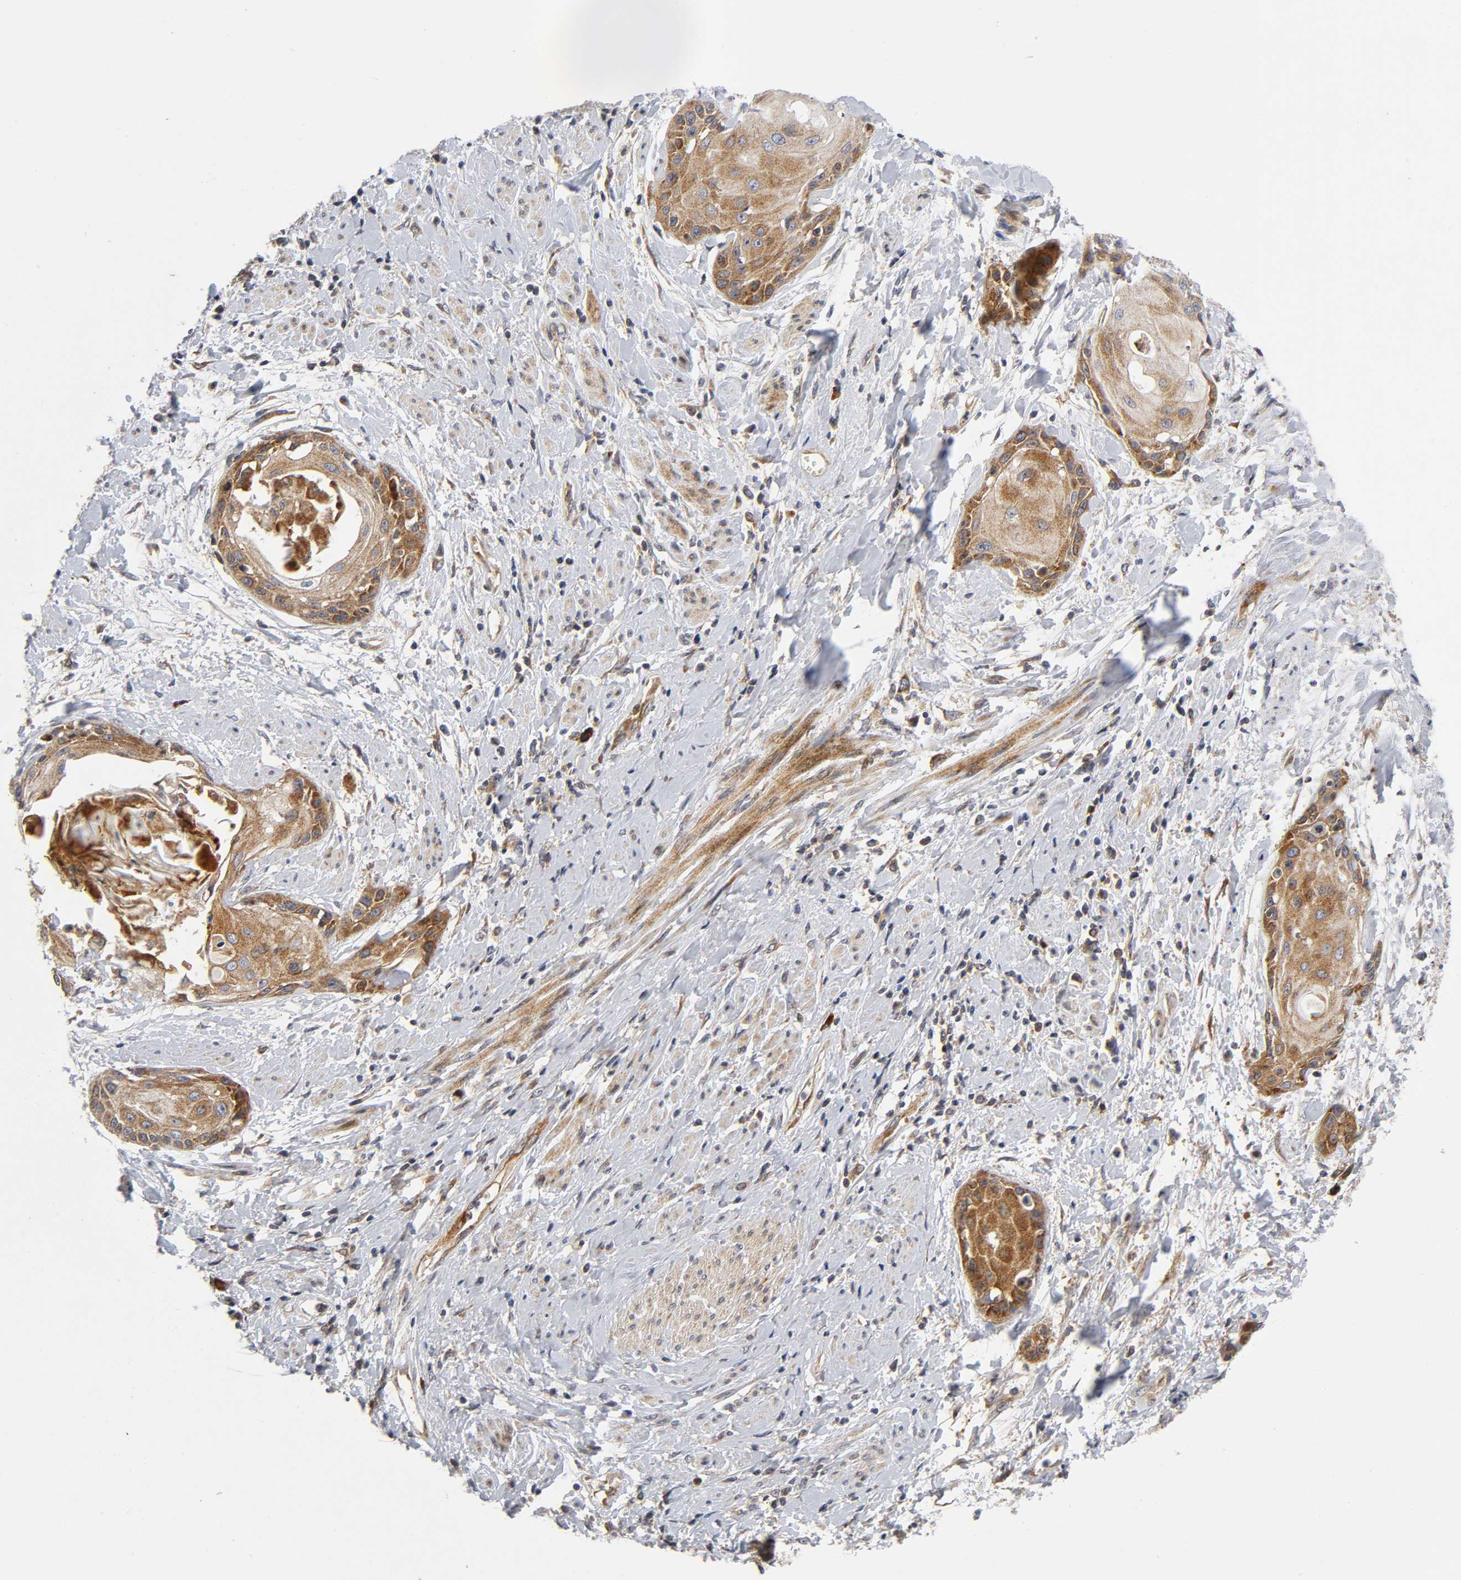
{"staining": {"intensity": "moderate", "quantity": ">75%", "location": "cytoplasmic/membranous"}, "tissue": "cervical cancer", "cell_type": "Tumor cells", "image_type": "cancer", "snomed": [{"axis": "morphology", "description": "Squamous cell carcinoma, NOS"}, {"axis": "topography", "description": "Cervix"}], "caption": "Cervical squamous cell carcinoma tissue displays moderate cytoplasmic/membranous positivity in approximately >75% of tumor cells, visualized by immunohistochemistry. (DAB = brown stain, brightfield microscopy at high magnification).", "gene": "EIF5", "patient": {"sex": "female", "age": 57}}